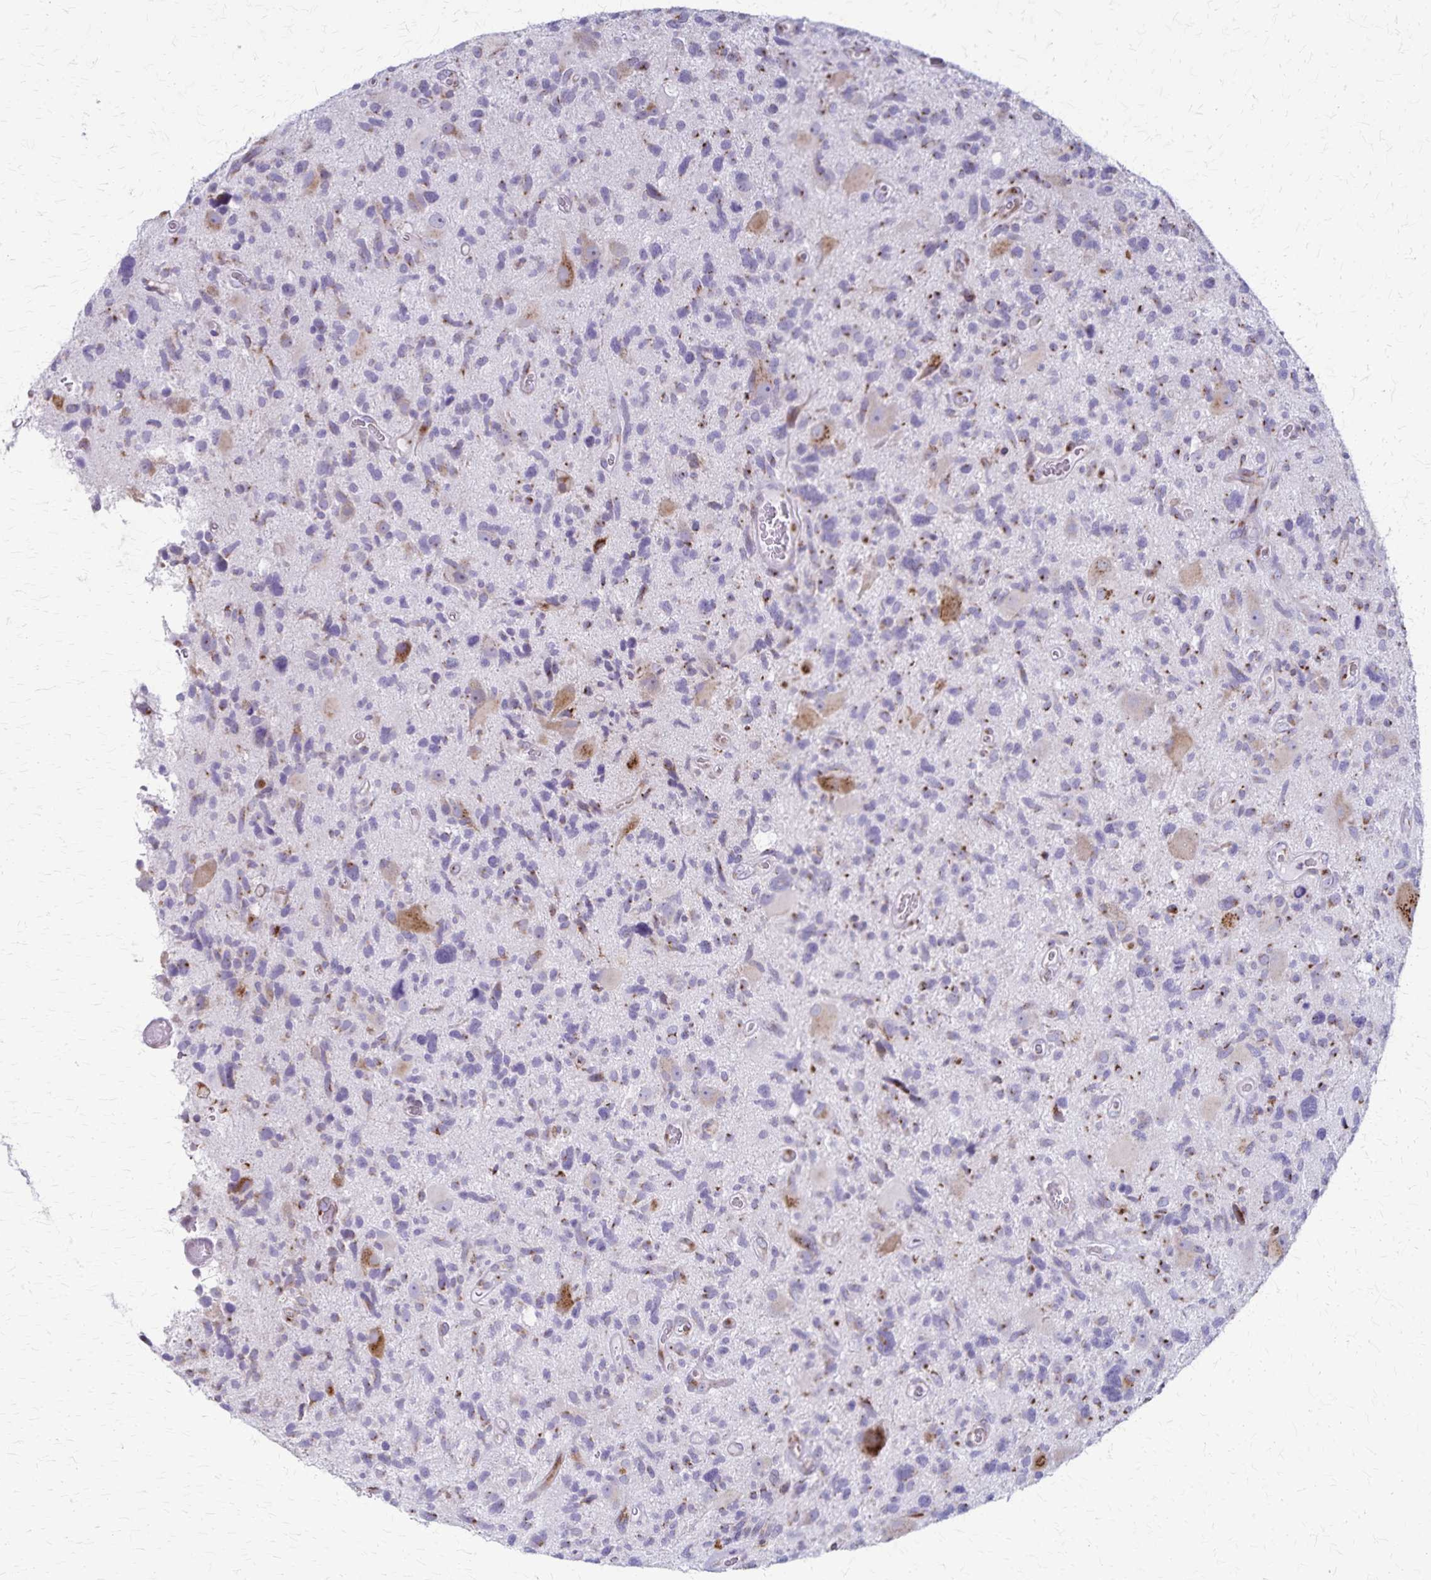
{"staining": {"intensity": "moderate", "quantity": "<25%", "location": "cytoplasmic/membranous"}, "tissue": "glioma", "cell_type": "Tumor cells", "image_type": "cancer", "snomed": [{"axis": "morphology", "description": "Glioma, malignant, High grade"}, {"axis": "topography", "description": "Brain"}], "caption": "High-power microscopy captured an IHC photomicrograph of malignant glioma (high-grade), revealing moderate cytoplasmic/membranous staining in about <25% of tumor cells.", "gene": "MCFD2", "patient": {"sex": "male", "age": 49}}